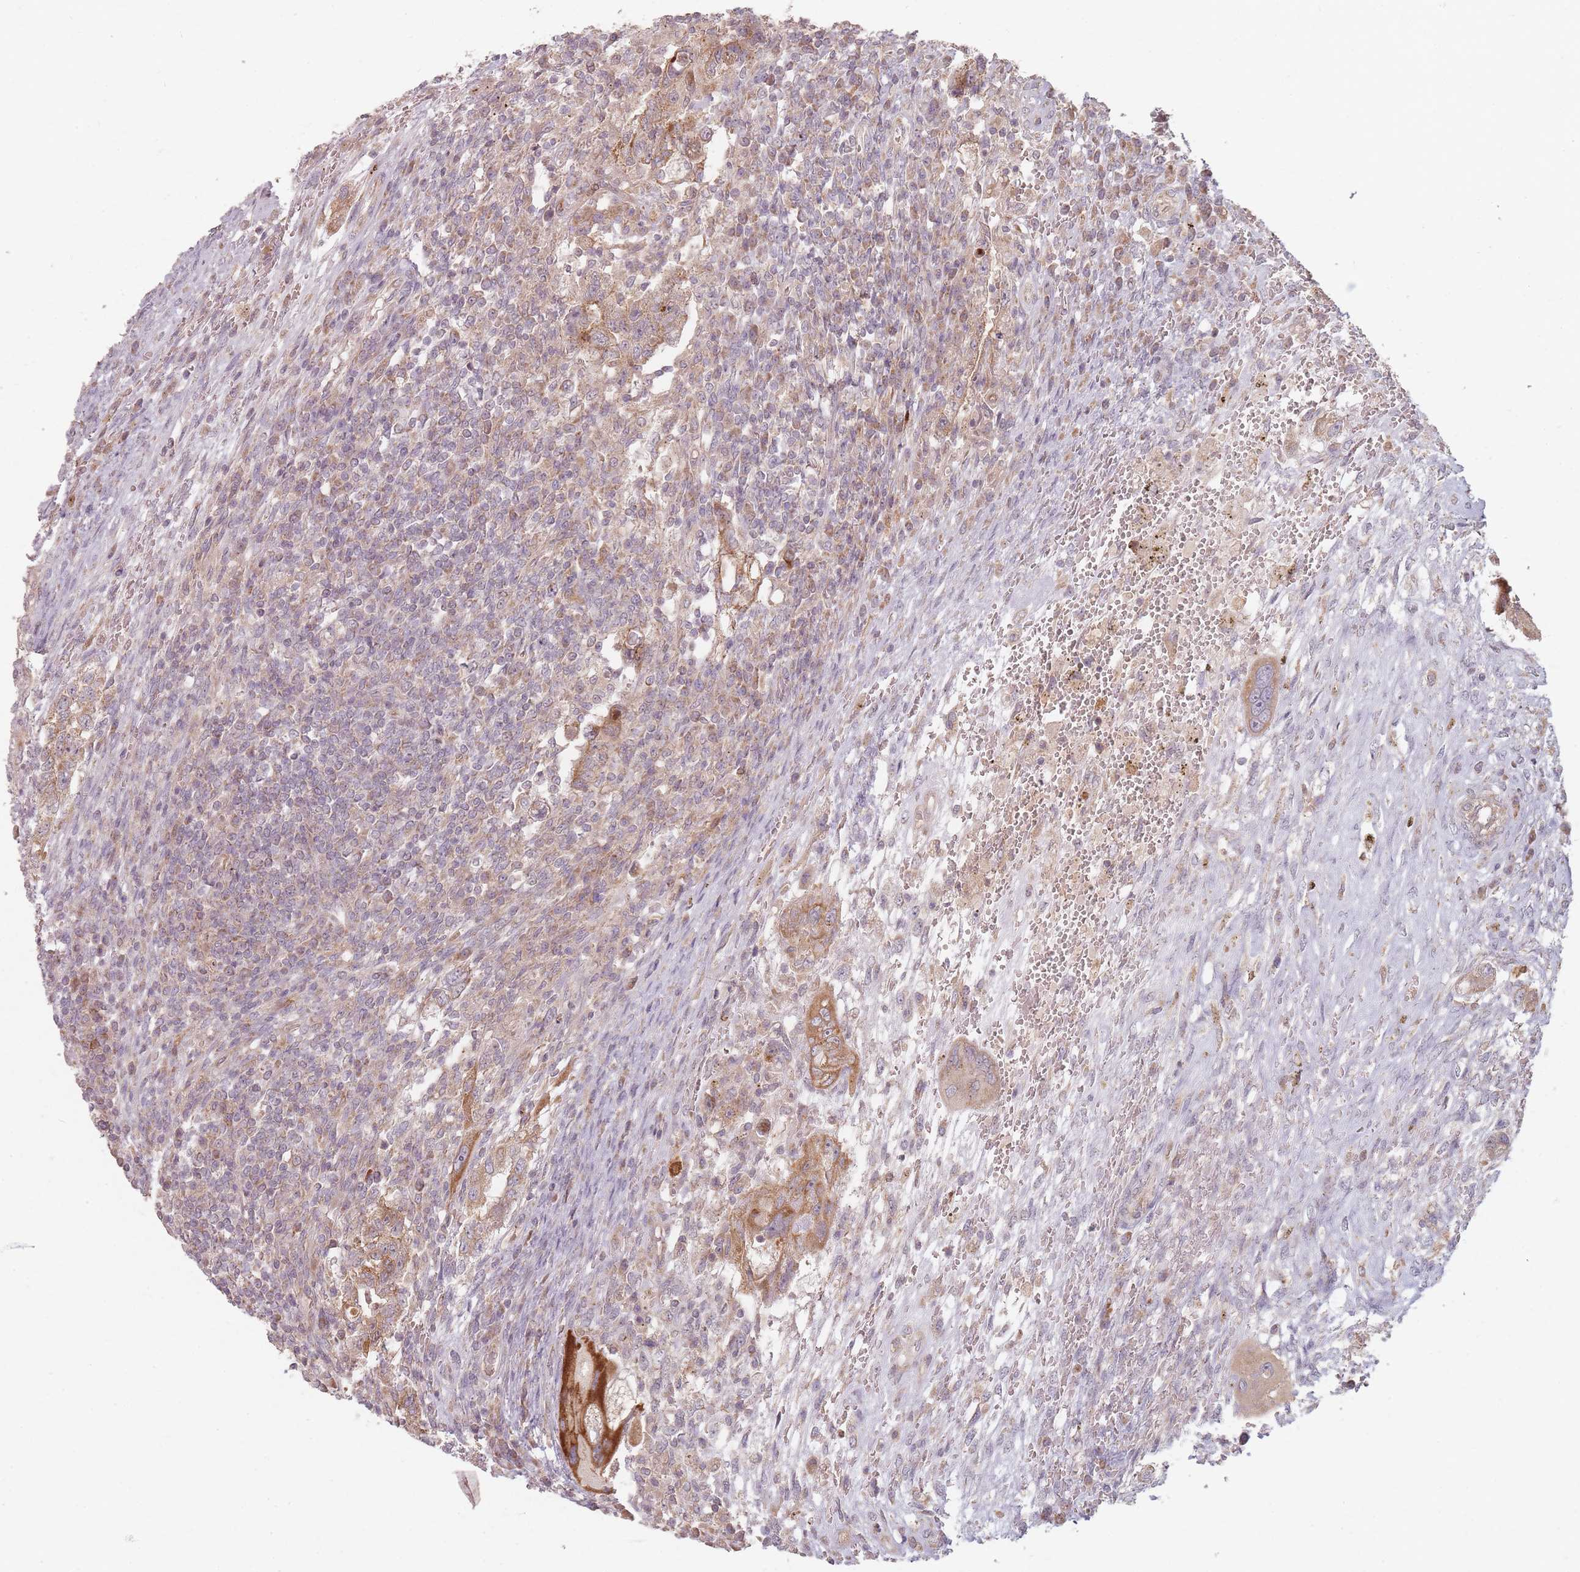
{"staining": {"intensity": "moderate", "quantity": ">75%", "location": "cytoplasmic/membranous"}, "tissue": "testis cancer", "cell_type": "Tumor cells", "image_type": "cancer", "snomed": [{"axis": "morphology", "description": "Carcinoma, Embryonal, NOS"}, {"axis": "topography", "description": "Testis"}], "caption": "DAB (3,3'-diaminobenzidine) immunohistochemical staining of testis cancer (embryonal carcinoma) exhibits moderate cytoplasmic/membranous protein expression in approximately >75% of tumor cells. The protein of interest is stained brown, and the nuclei are stained in blue (DAB IHC with brightfield microscopy, high magnification).", "gene": "MRPS6", "patient": {"sex": "male", "age": 26}}